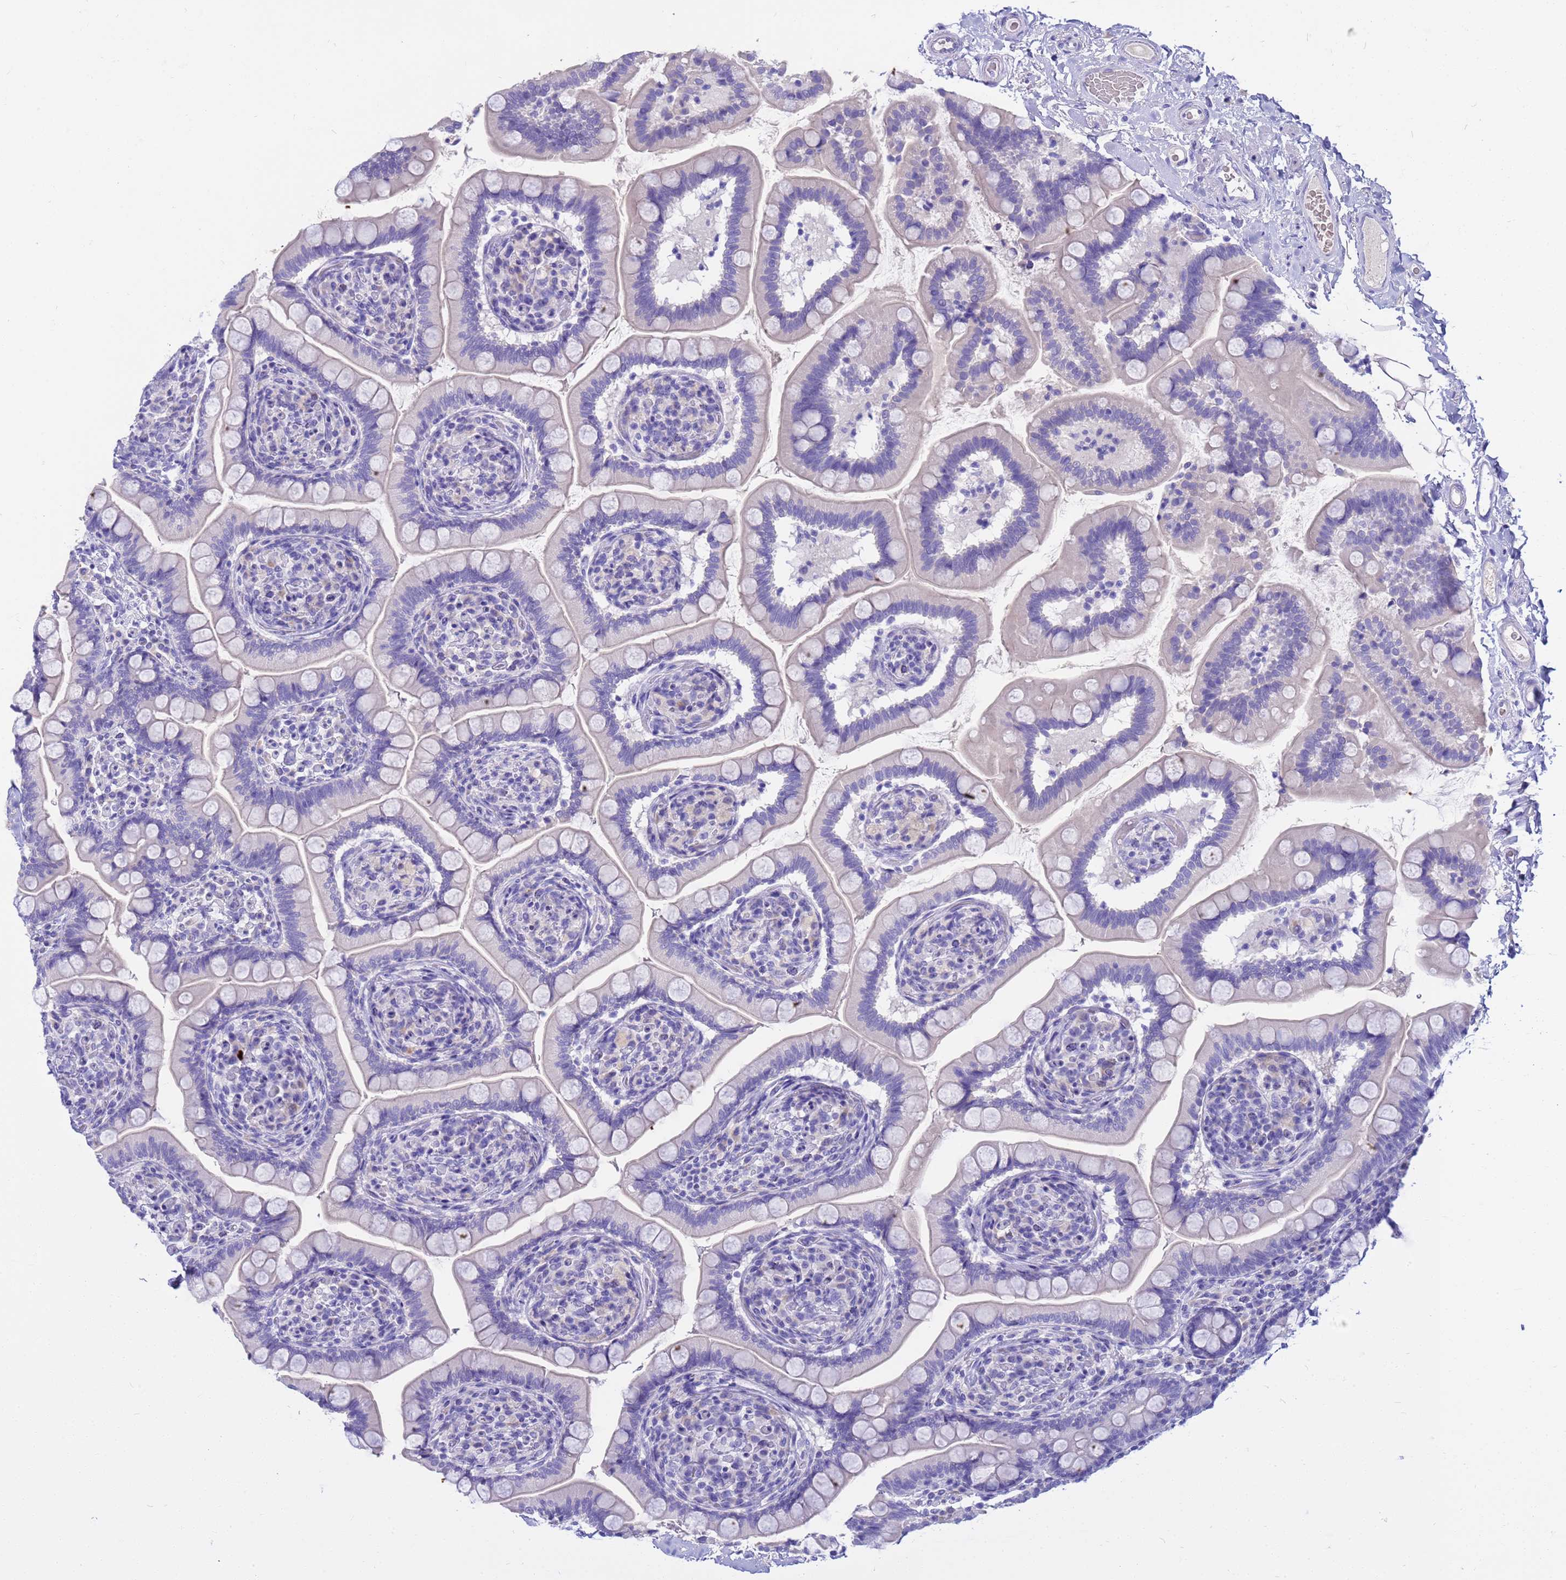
{"staining": {"intensity": "negative", "quantity": "none", "location": "none"}, "tissue": "small intestine", "cell_type": "Glandular cells", "image_type": "normal", "snomed": [{"axis": "morphology", "description": "Normal tissue, NOS"}, {"axis": "topography", "description": "Small intestine"}], "caption": "The micrograph displays no staining of glandular cells in benign small intestine.", "gene": "SYCN", "patient": {"sex": "female", "age": 64}}